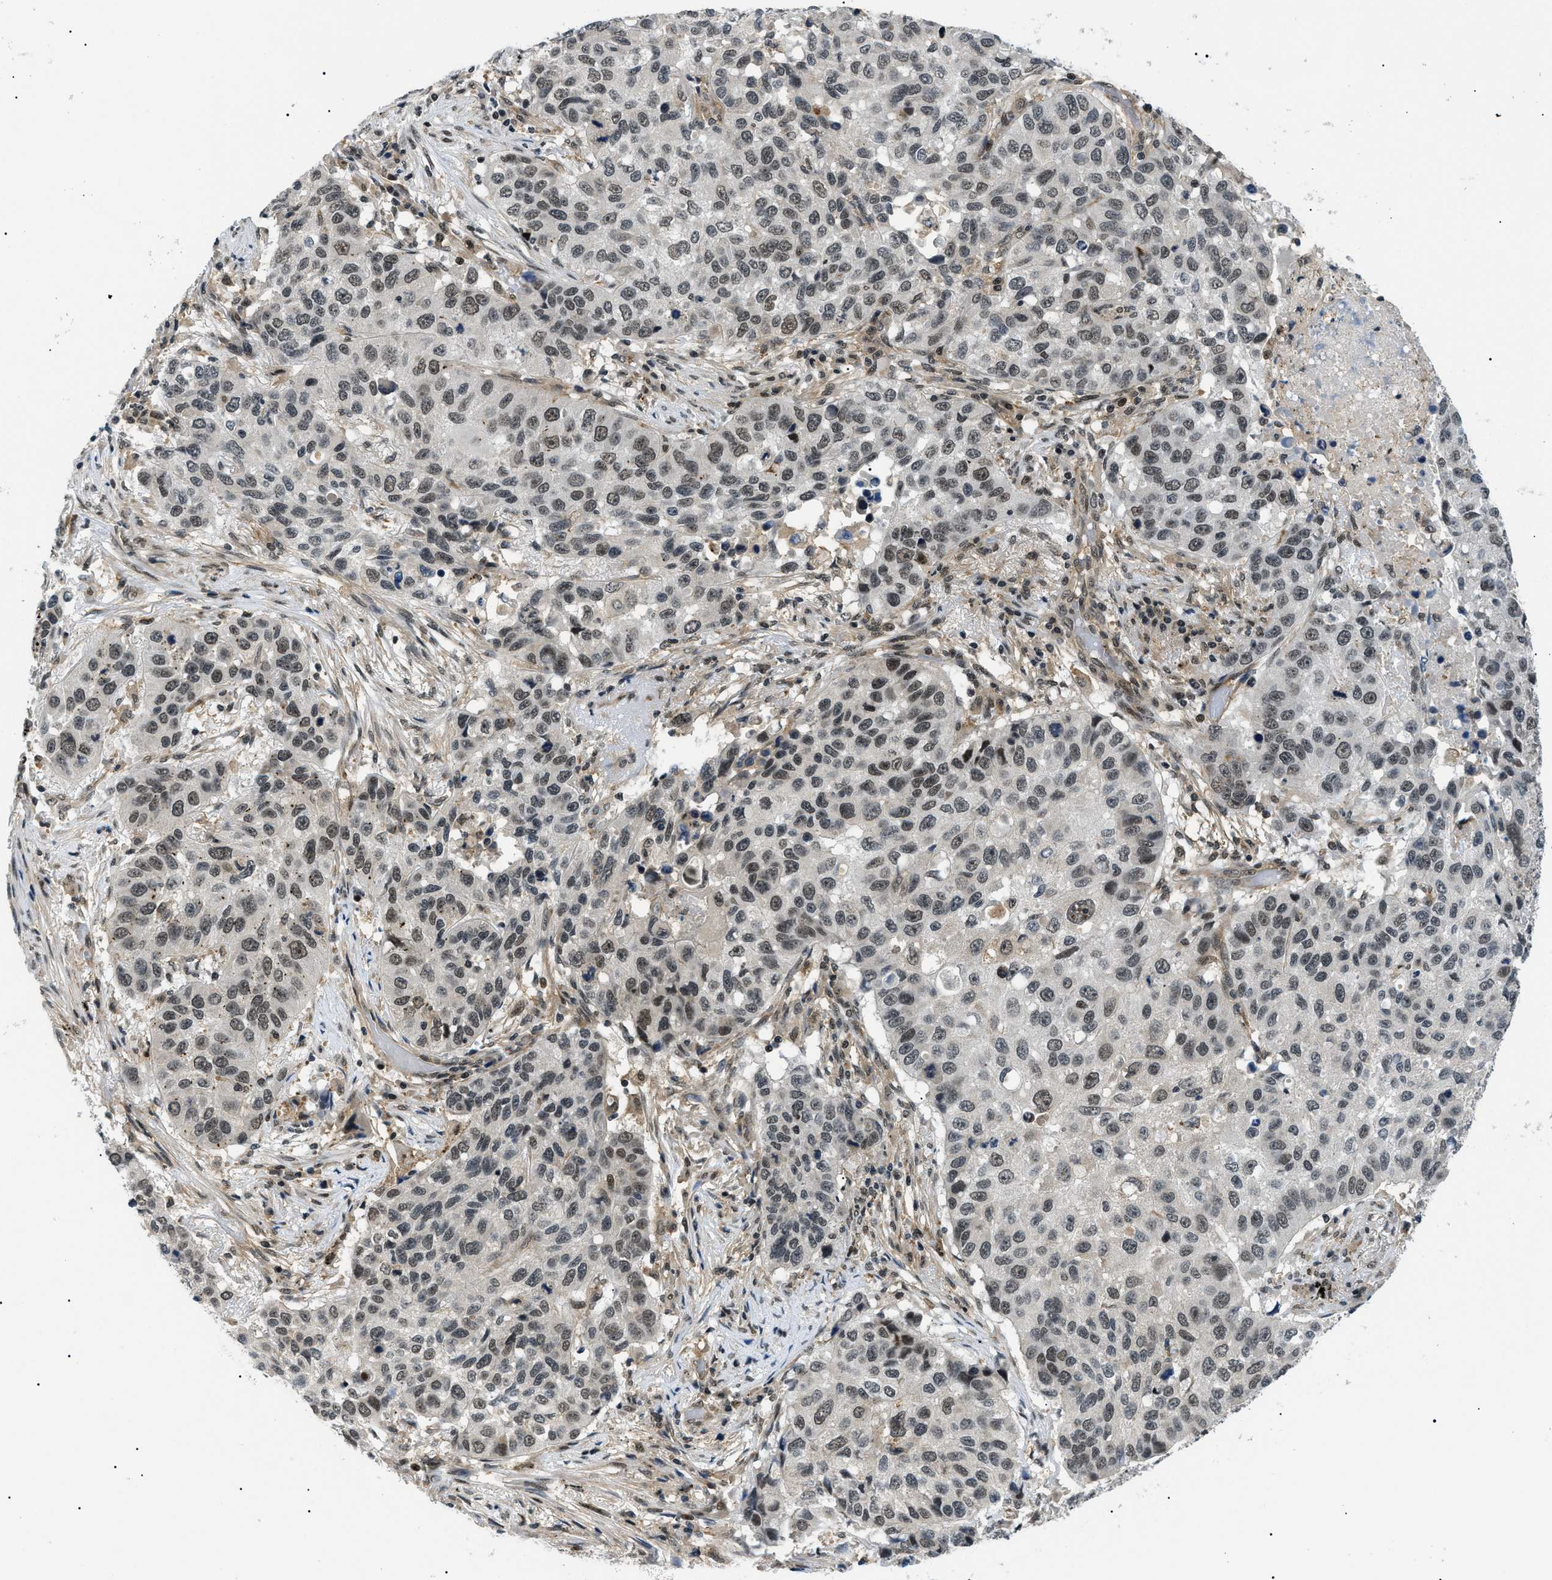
{"staining": {"intensity": "weak", "quantity": "25%-75%", "location": "cytoplasmic/membranous,nuclear"}, "tissue": "lung cancer", "cell_type": "Tumor cells", "image_type": "cancer", "snomed": [{"axis": "morphology", "description": "Squamous cell carcinoma, NOS"}, {"axis": "topography", "description": "Lung"}], "caption": "Lung cancer (squamous cell carcinoma) stained with a brown dye displays weak cytoplasmic/membranous and nuclear positive expression in about 25%-75% of tumor cells.", "gene": "RBM15", "patient": {"sex": "male", "age": 57}}